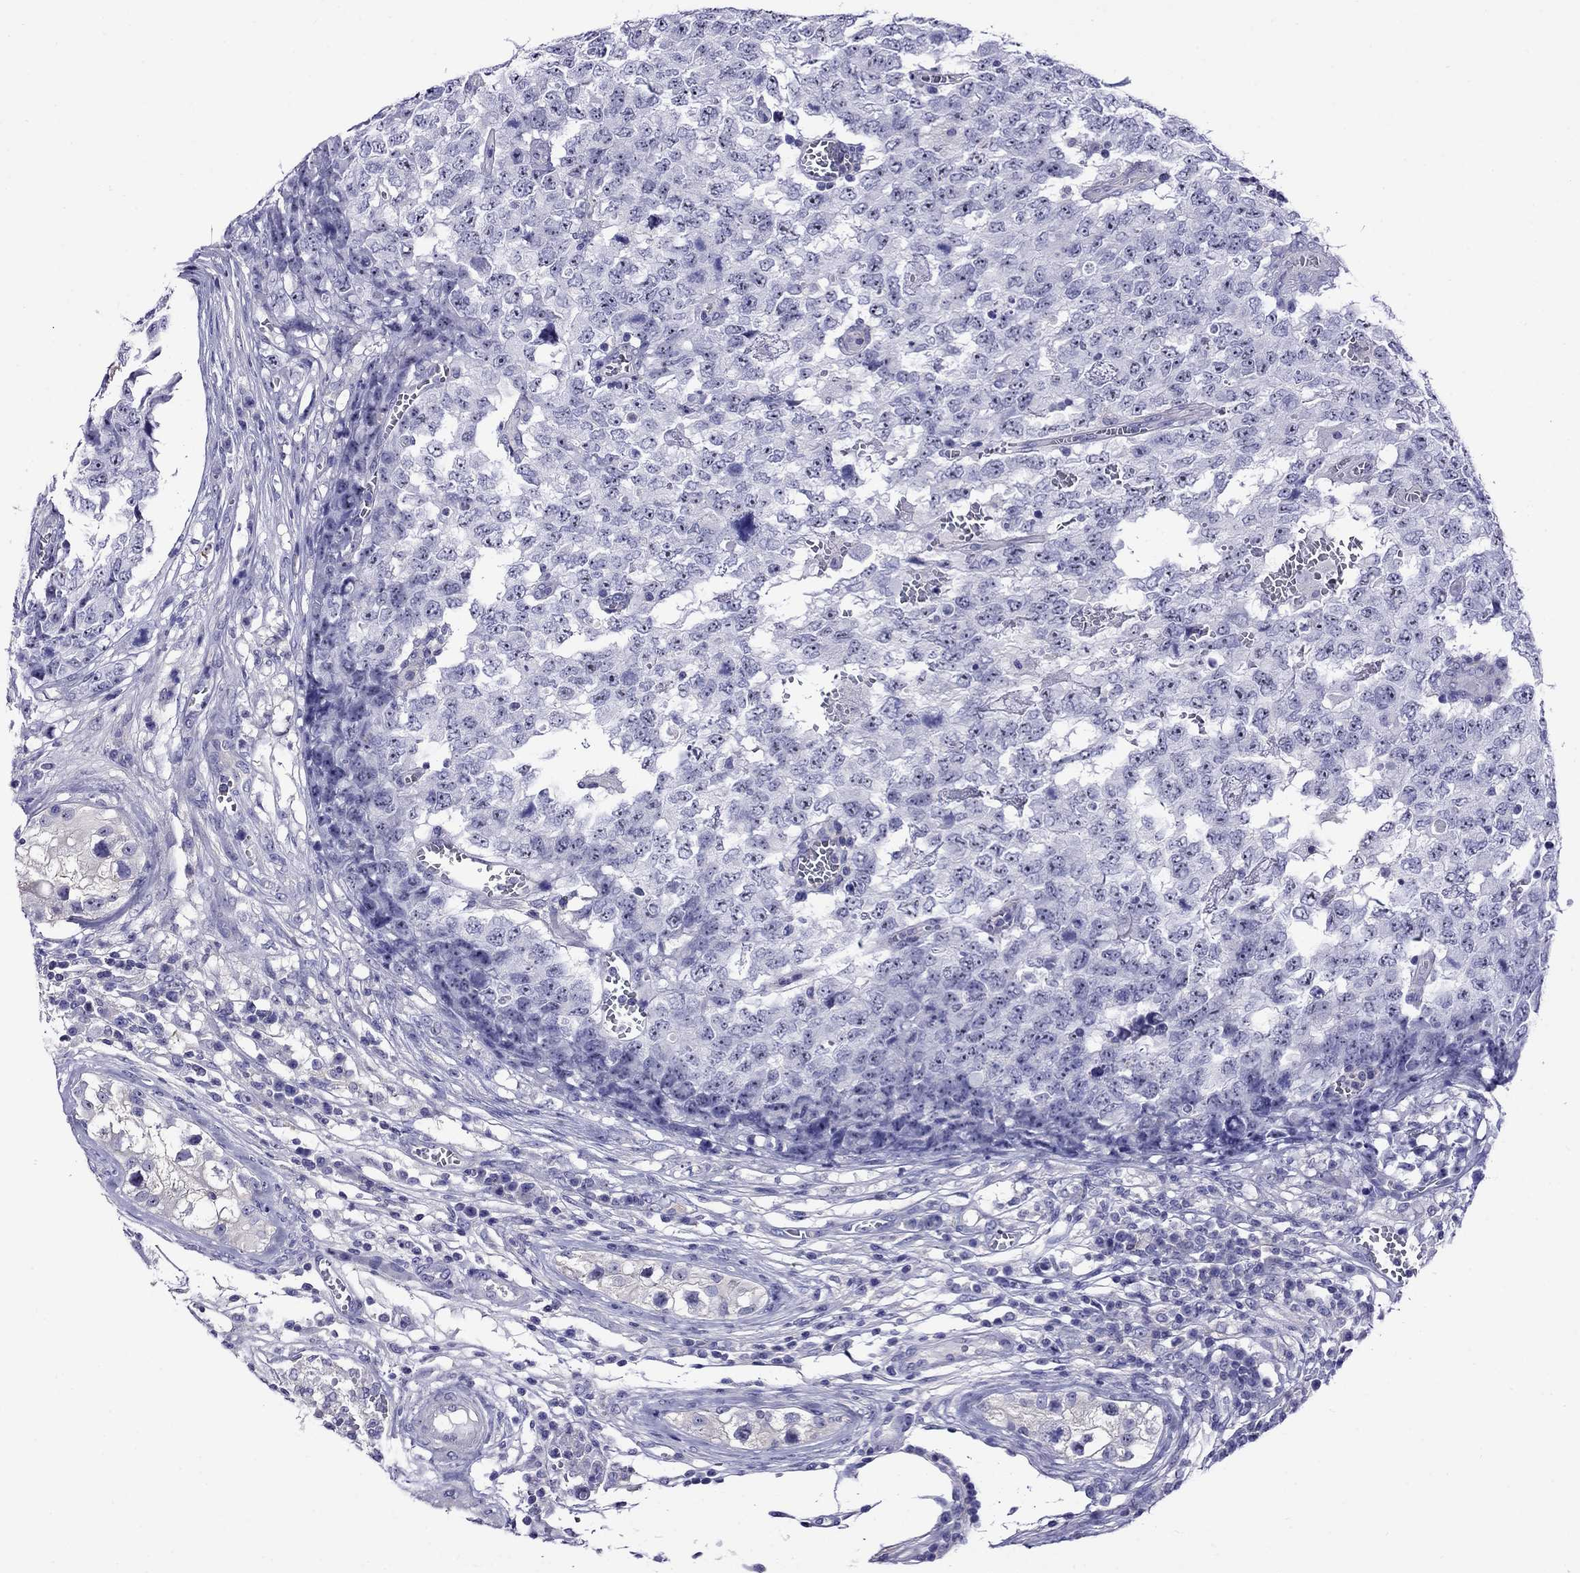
{"staining": {"intensity": "negative", "quantity": "none", "location": "none"}, "tissue": "testis cancer", "cell_type": "Tumor cells", "image_type": "cancer", "snomed": [{"axis": "morphology", "description": "Carcinoma, Embryonal, NOS"}, {"axis": "topography", "description": "Testis"}], "caption": "Tumor cells show no significant protein staining in testis cancer (embryonal carcinoma).", "gene": "SCG2", "patient": {"sex": "male", "age": 23}}